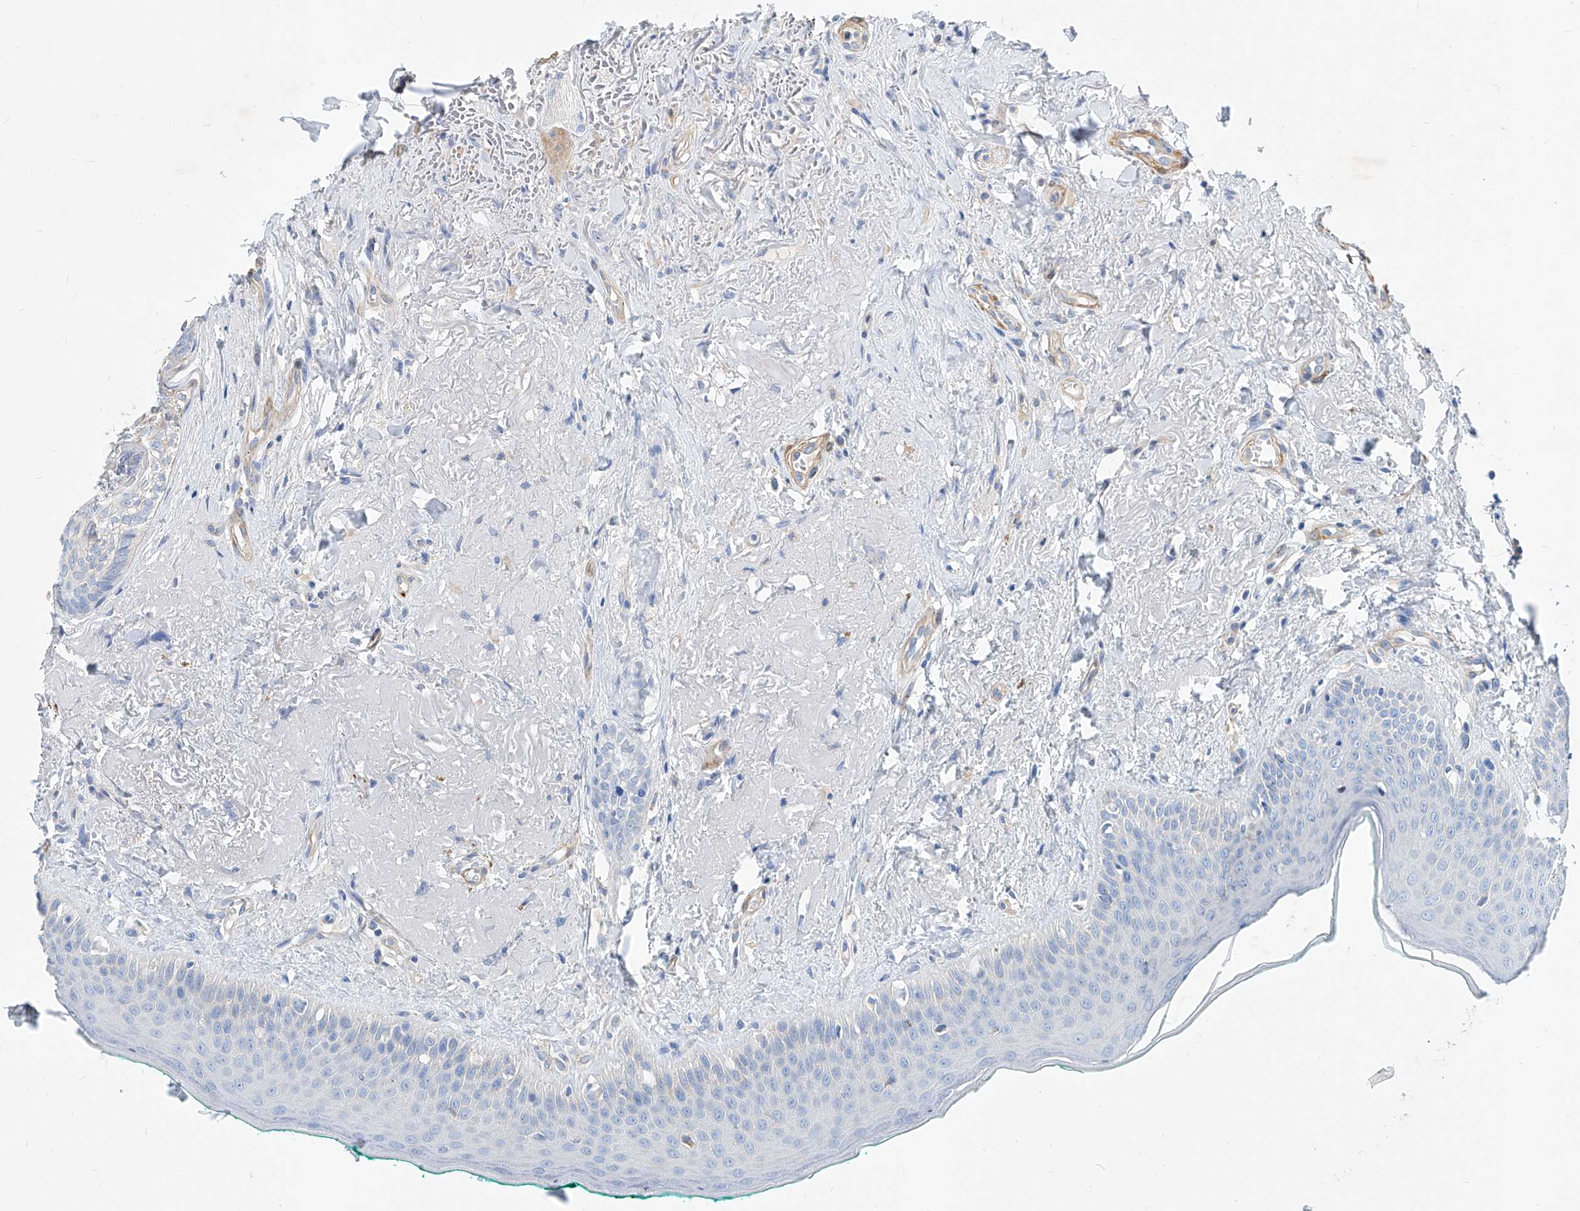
{"staining": {"intensity": "negative", "quantity": "none", "location": "none"}, "tissue": "oral mucosa", "cell_type": "Squamous epithelial cells", "image_type": "normal", "snomed": [{"axis": "morphology", "description": "Normal tissue, NOS"}, {"axis": "topography", "description": "Oral tissue"}], "caption": "DAB (3,3'-diaminobenzidine) immunohistochemical staining of benign oral mucosa shows no significant positivity in squamous epithelial cells.", "gene": "TAS2R60", "patient": {"sex": "female", "age": 70}}